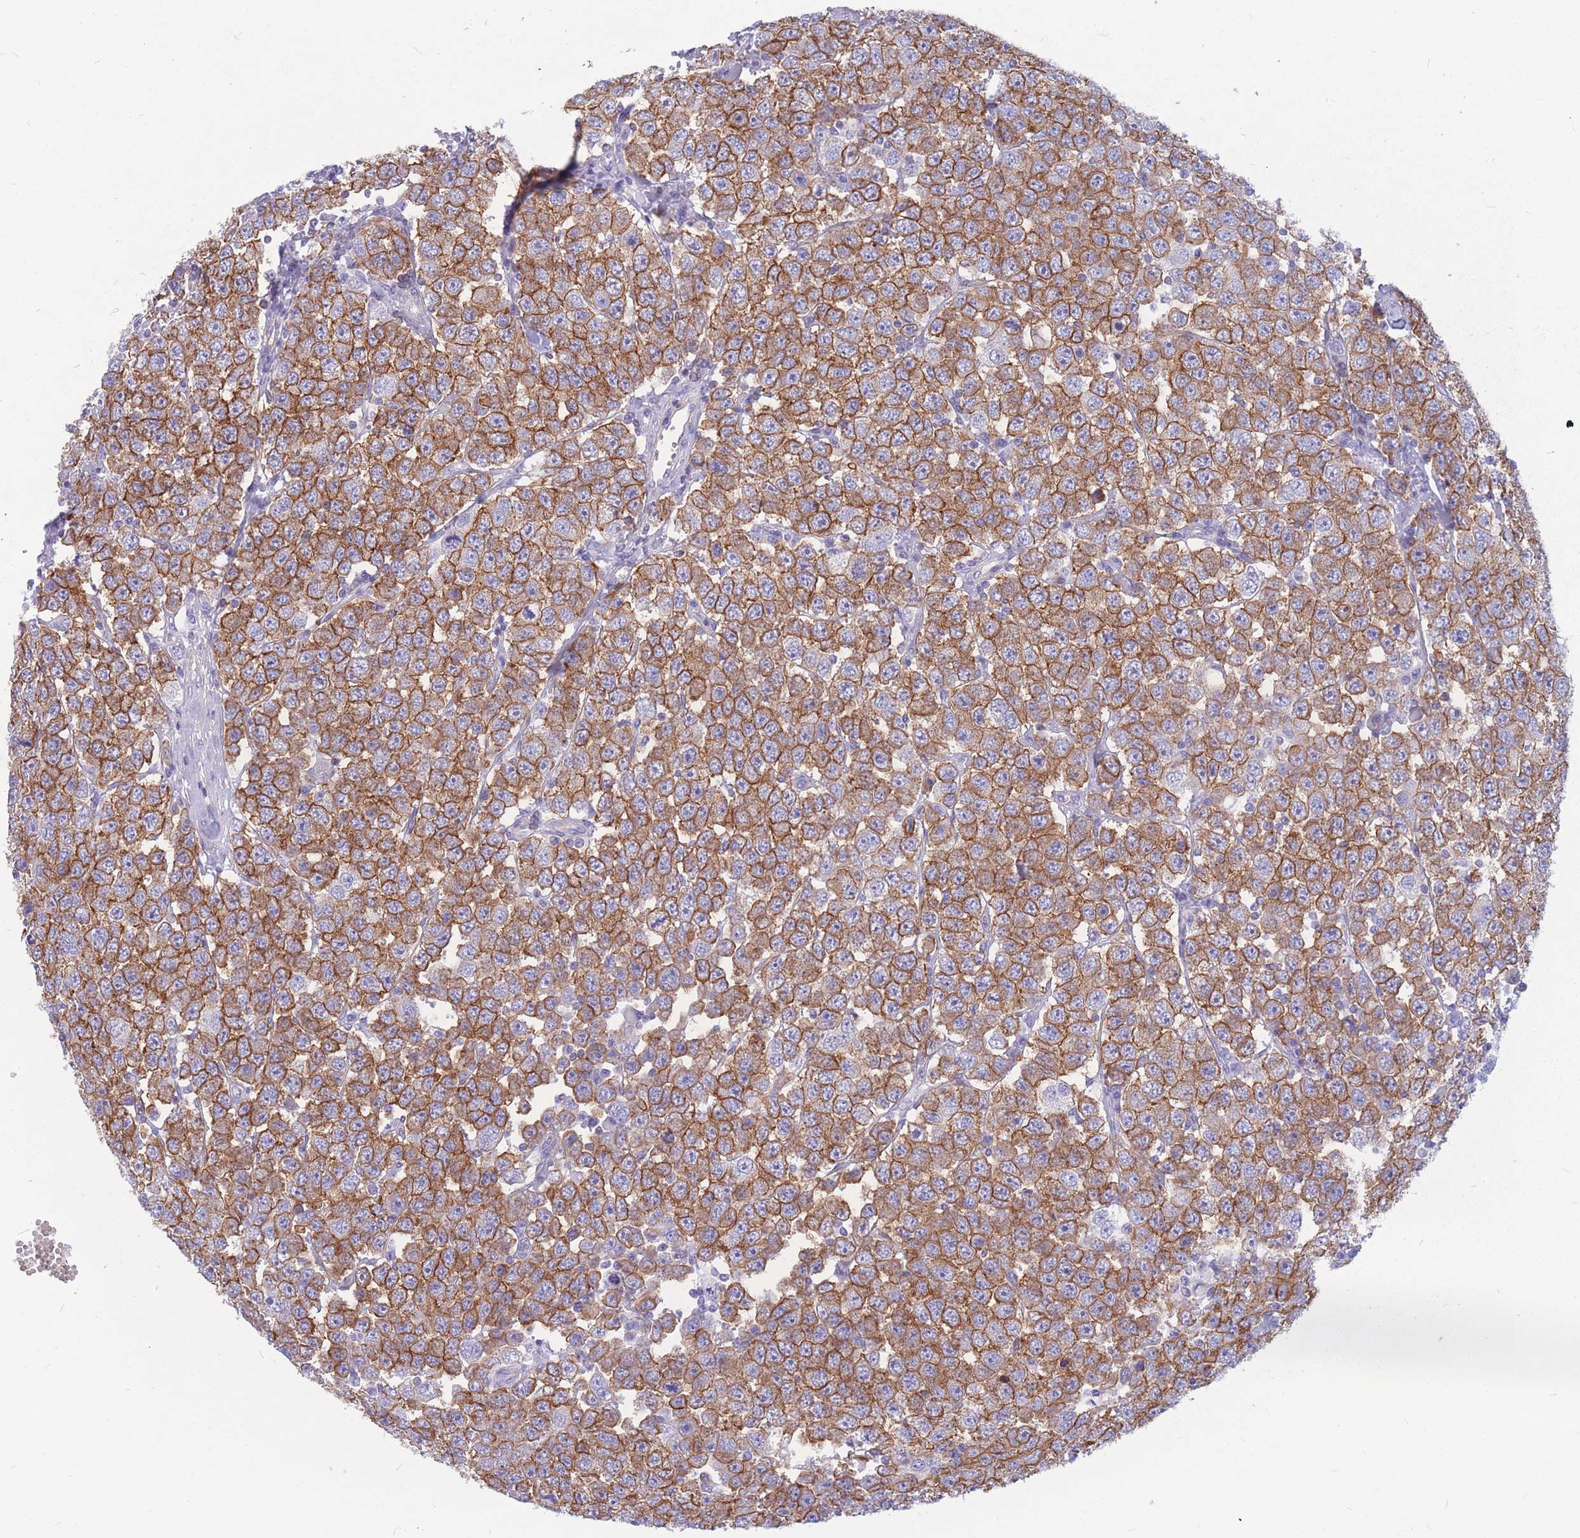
{"staining": {"intensity": "moderate", "quantity": ">75%", "location": "cytoplasmic/membranous"}, "tissue": "testis cancer", "cell_type": "Tumor cells", "image_type": "cancer", "snomed": [{"axis": "morphology", "description": "Seminoma, NOS"}, {"axis": "topography", "description": "Testis"}], "caption": "Immunohistochemistry (IHC) image of neoplastic tissue: seminoma (testis) stained using IHC displays medium levels of moderate protein expression localized specifically in the cytoplasmic/membranous of tumor cells, appearing as a cytoplasmic/membranous brown color.", "gene": "ADD2", "patient": {"sex": "male", "age": 28}}